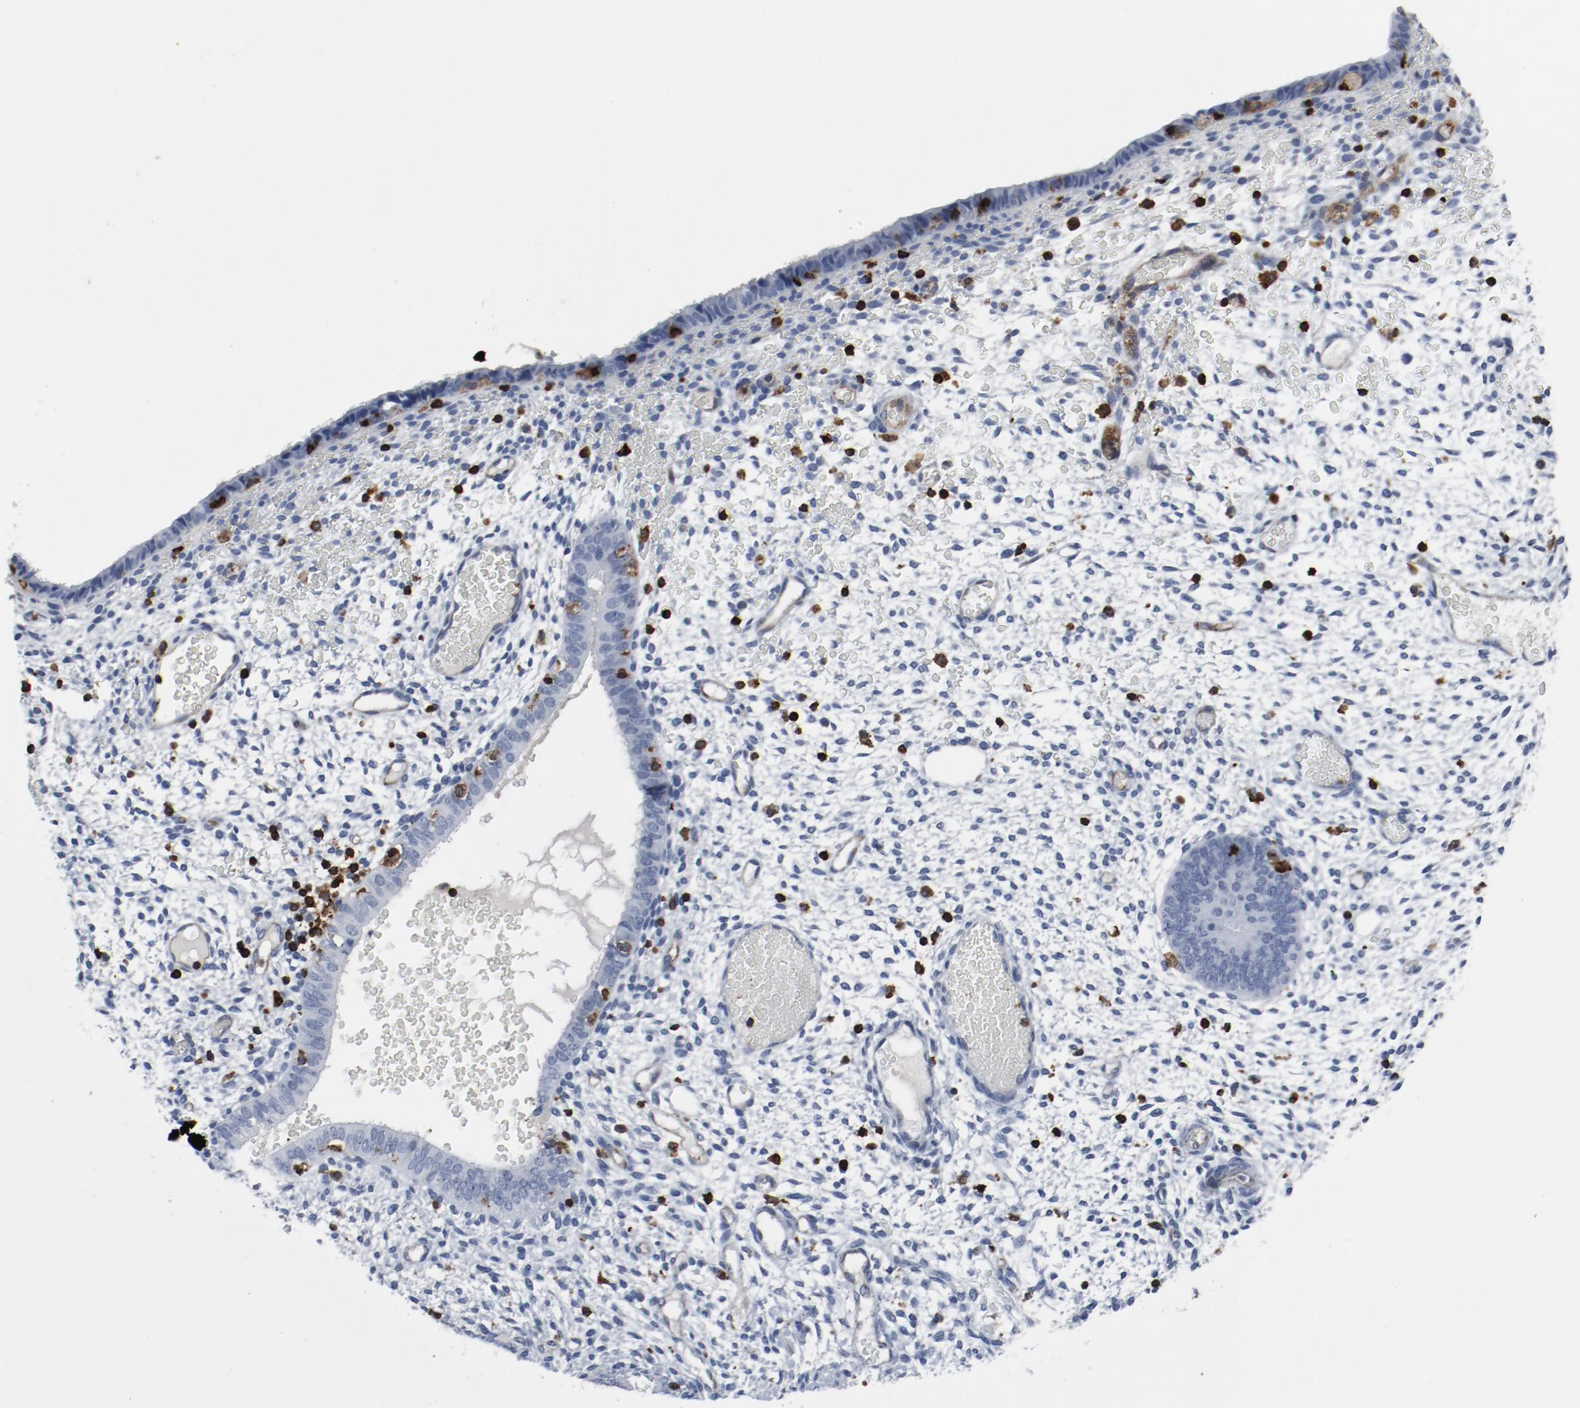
{"staining": {"intensity": "negative", "quantity": "none", "location": "none"}, "tissue": "endometrium", "cell_type": "Cells in endometrial stroma", "image_type": "normal", "snomed": [{"axis": "morphology", "description": "Normal tissue, NOS"}, {"axis": "topography", "description": "Endometrium"}], "caption": "IHC histopathology image of normal endometrium stained for a protein (brown), which reveals no expression in cells in endometrial stroma. (DAB immunohistochemistry (IHC) visualized using brightfield microscopy, high magnification).", "gene": "LCP2", "patient": {"sex": "female", "age": 42}}